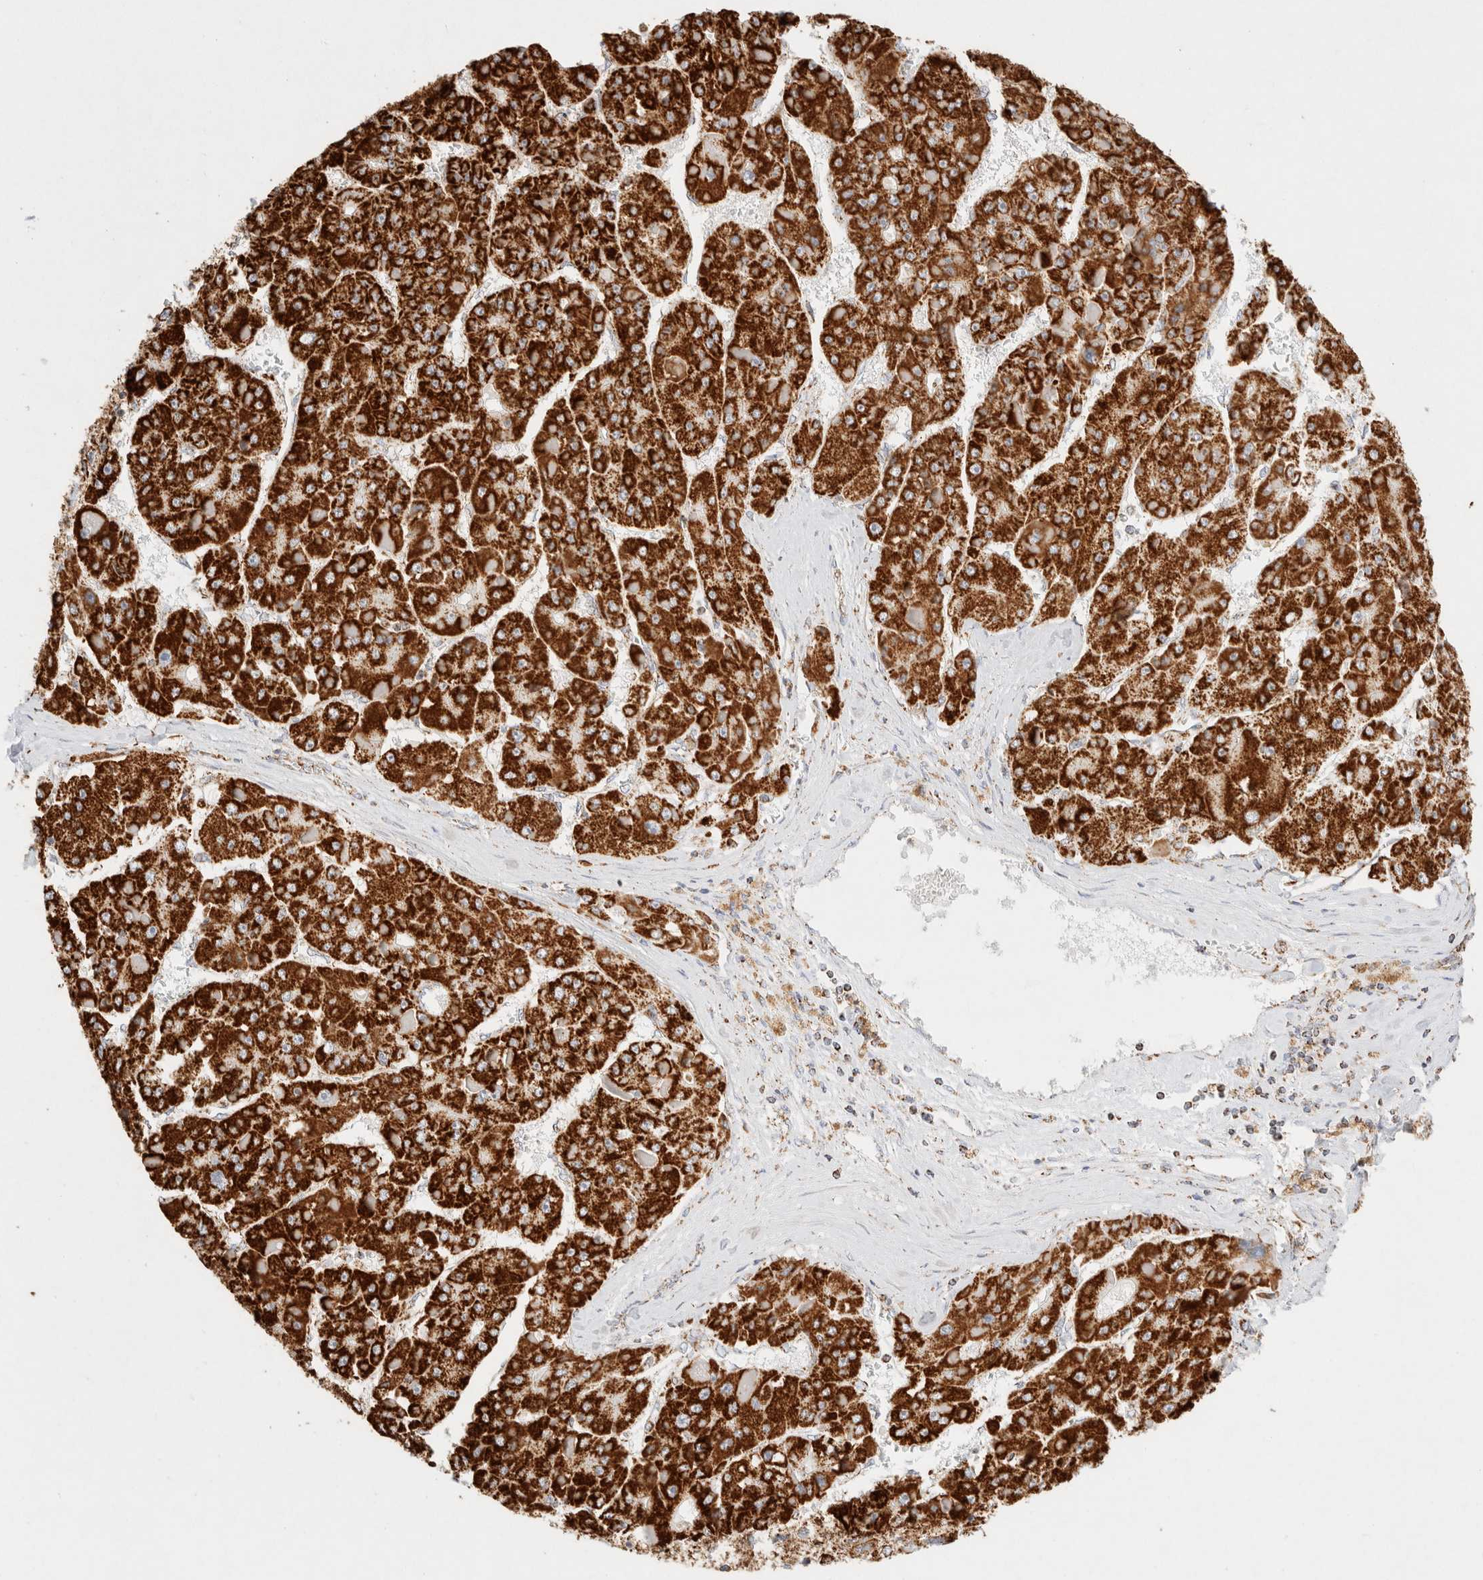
{"staining": {"intensity": "strong", "quantity": ">75%", "location": "cytoplasmic/membranous"}, "tissue": "liver cancer", "cell_type": "Tumor cells", "image_type": "cancer", "snomed": [{"axis": "morphology", "description": "Carcinoma, Hepatocellular, NOS"}, {"axis": "topography", "description": "Liver"}], "caption": "Immunohistochemical staining of liver hepatocellular carcinoma reveals strong cytoplasmic/membranous protein expression in approximately >75% of tumor cells. Nuclei are stained in blue.", "gene": "PHB2", "patient": {"sex": "female", "age": 73}}